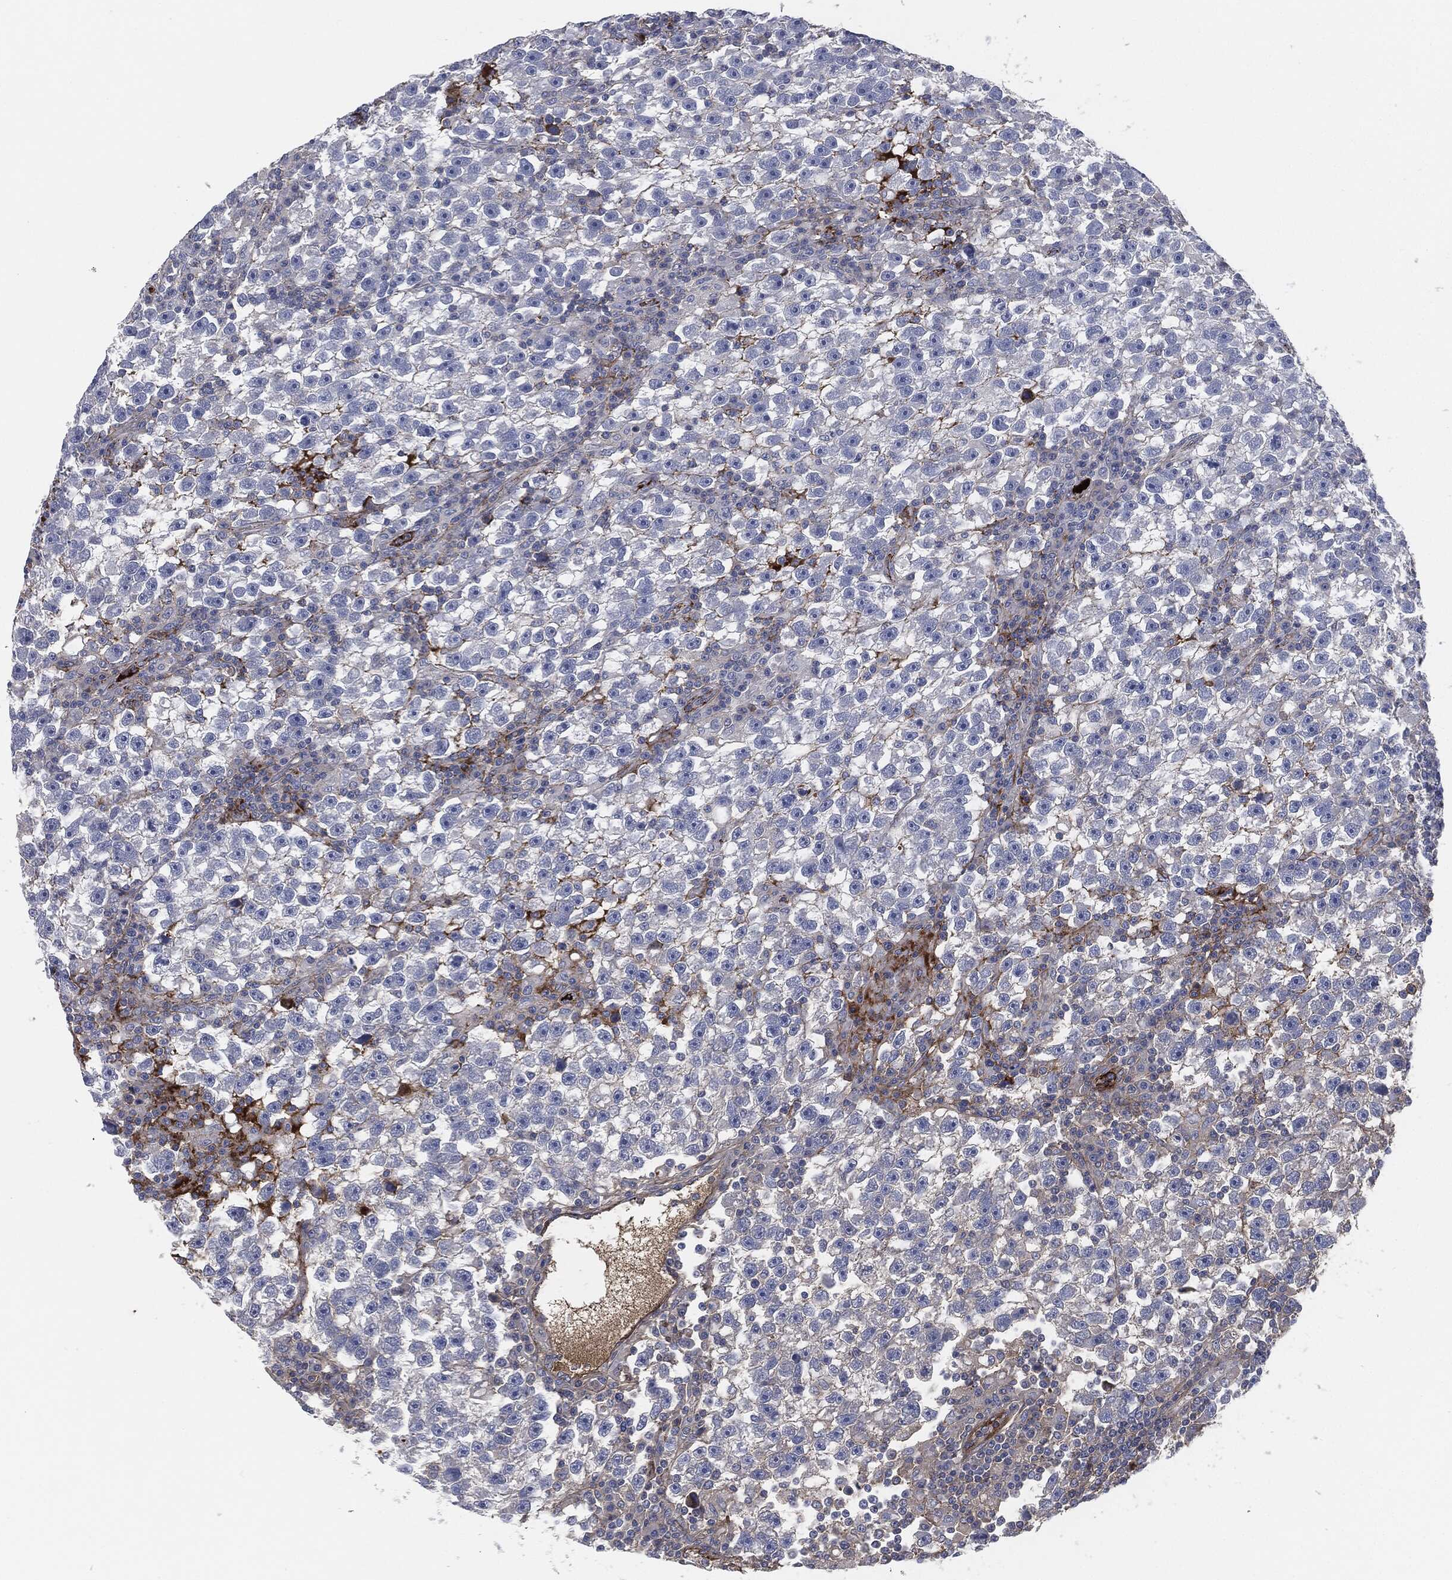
{"staining": {"intensity": "negative", "quantity": "none", "location": "none"}, "tissue": "testis cancer", "cell_type": "Tumor cells", "image_type": "cancer", "snomed": [{"axis": "morphology", "description": "Seminoma, NOS"}, {"axis": "topography", "description": "Testis"}], "caption": "Human testis seminoma stained for a protein using immunohistochemistry shows no staining in tumor cells.", "gene": "APOB", "patient": {"sex": "male", "age": 47}}